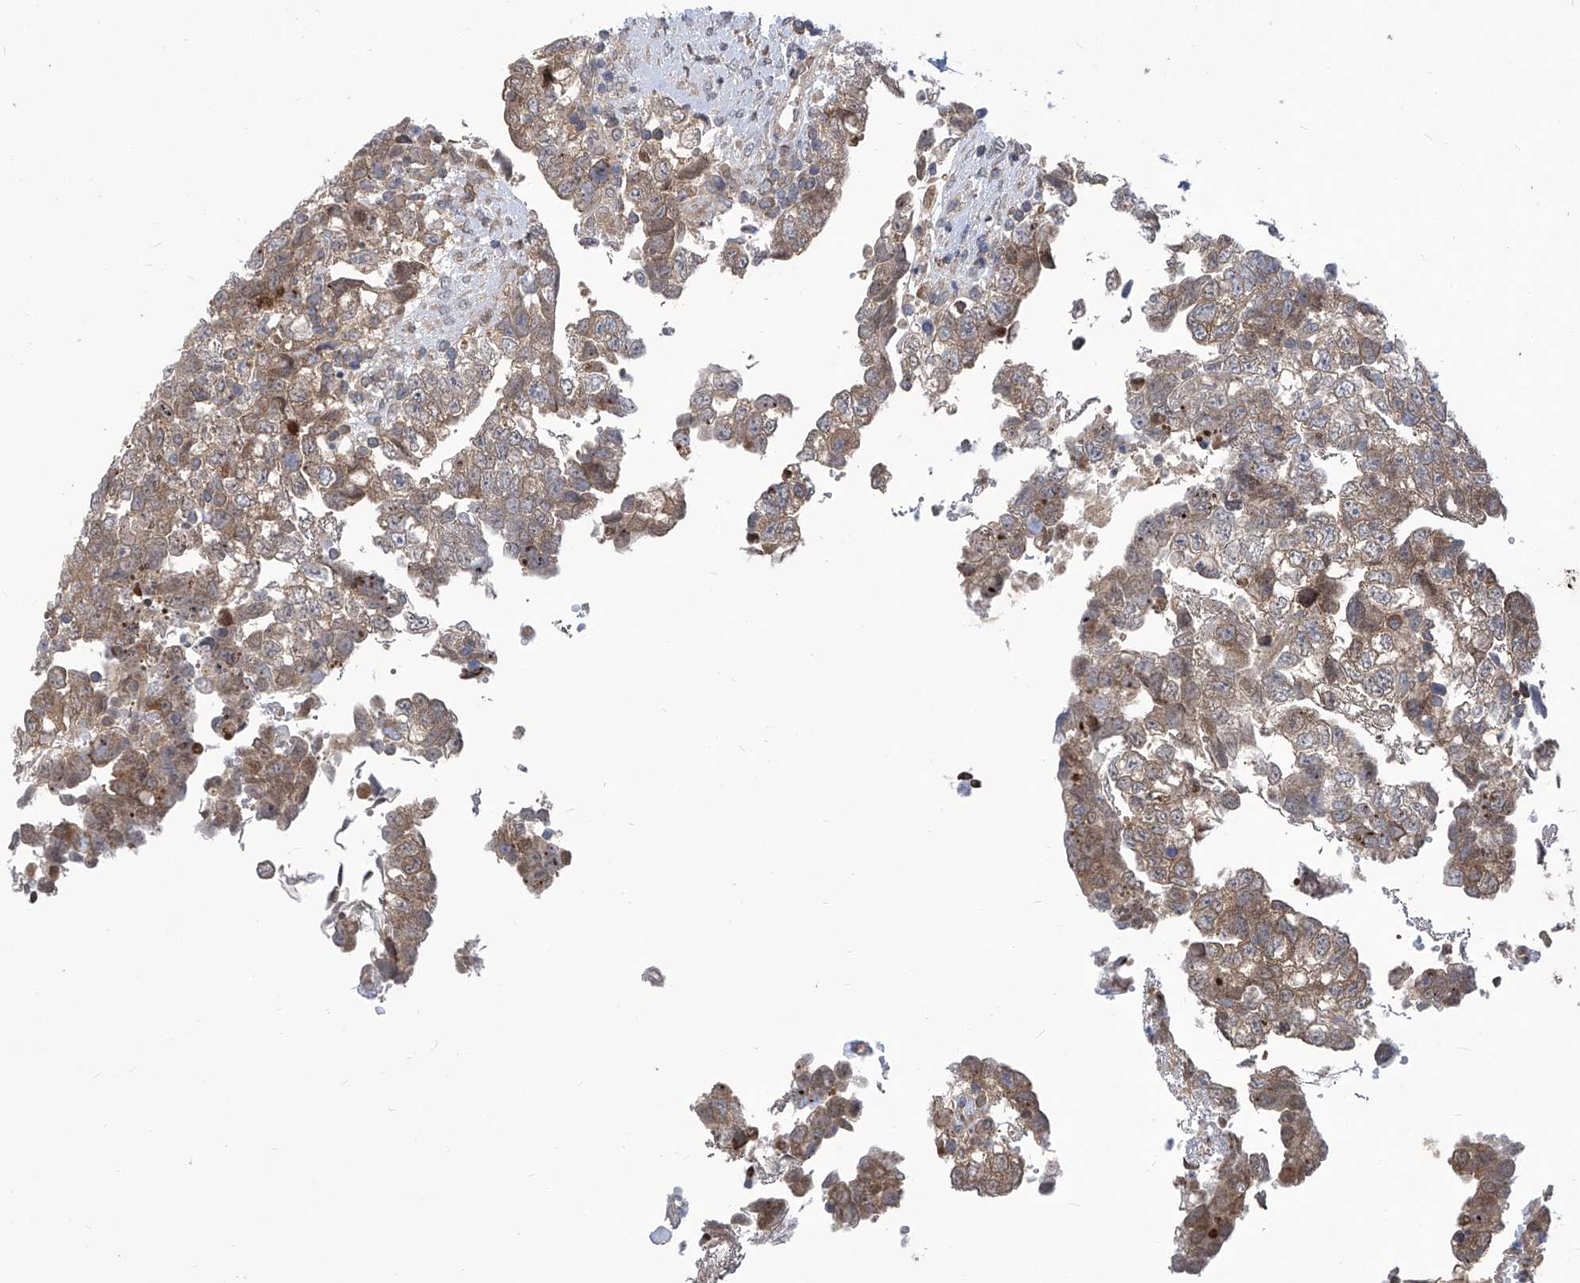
{"staining": {"intensity": "weak", "quantity": ">75%", "location": "cytoplasmic/membranous"}, "tissue": "testis cancer", "cell_type": "Tumor cells", "image_type": "cancer", "snomed": [{"axis": "morphology", "description": "Carcinoma, Embryonal, NOS"}, {"axis": "topography", "description": "Testis"}], "caption": "About >75% of tumor cells in testis embryonal carcinoma demonstrate weak cytoplasmic/membranous protein staining as visualized by brown immunohistochemical staining.", "gene": "EIF3M", "patient": {"sex": "male", "age": 37}}